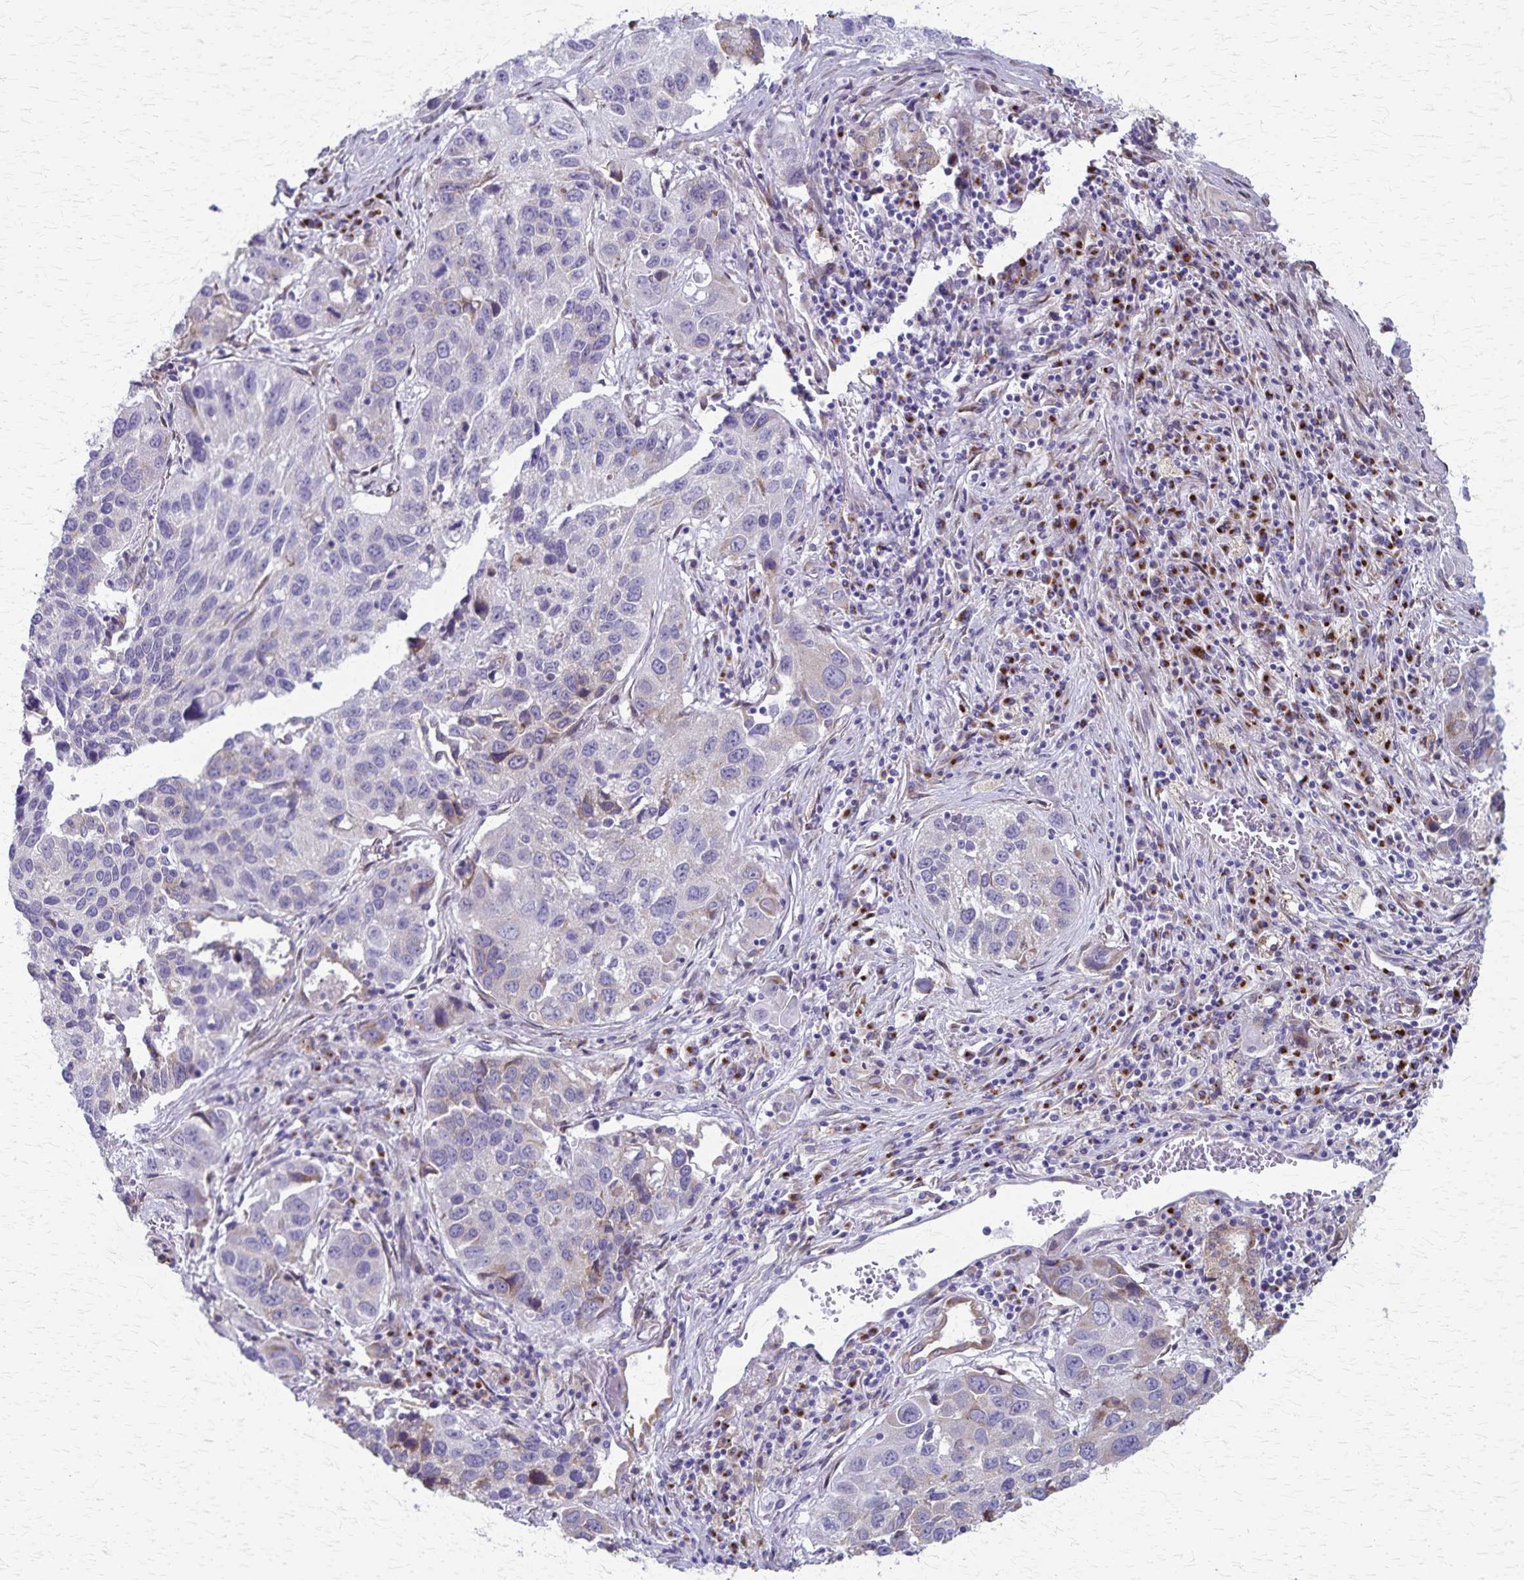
{"staining": {"intensity": "negative", "quantity": "none", "location": "none"}, "tissue": "lung cancer", "cell_type": "Tumor cells", "image_type": "cancer", "snomed": [{"axis": "morphology", "description": "Squamous cell carcinoma, NOS"}, {"axis": "topography", "description": "Lung"}], "caption": "Immunohistochemical staining of lung squamous cell carcinoma demonstrates no significant expression in tumor cells.", "gene": "MCFD2", "patient": {"sex": "female", "age": 61}}